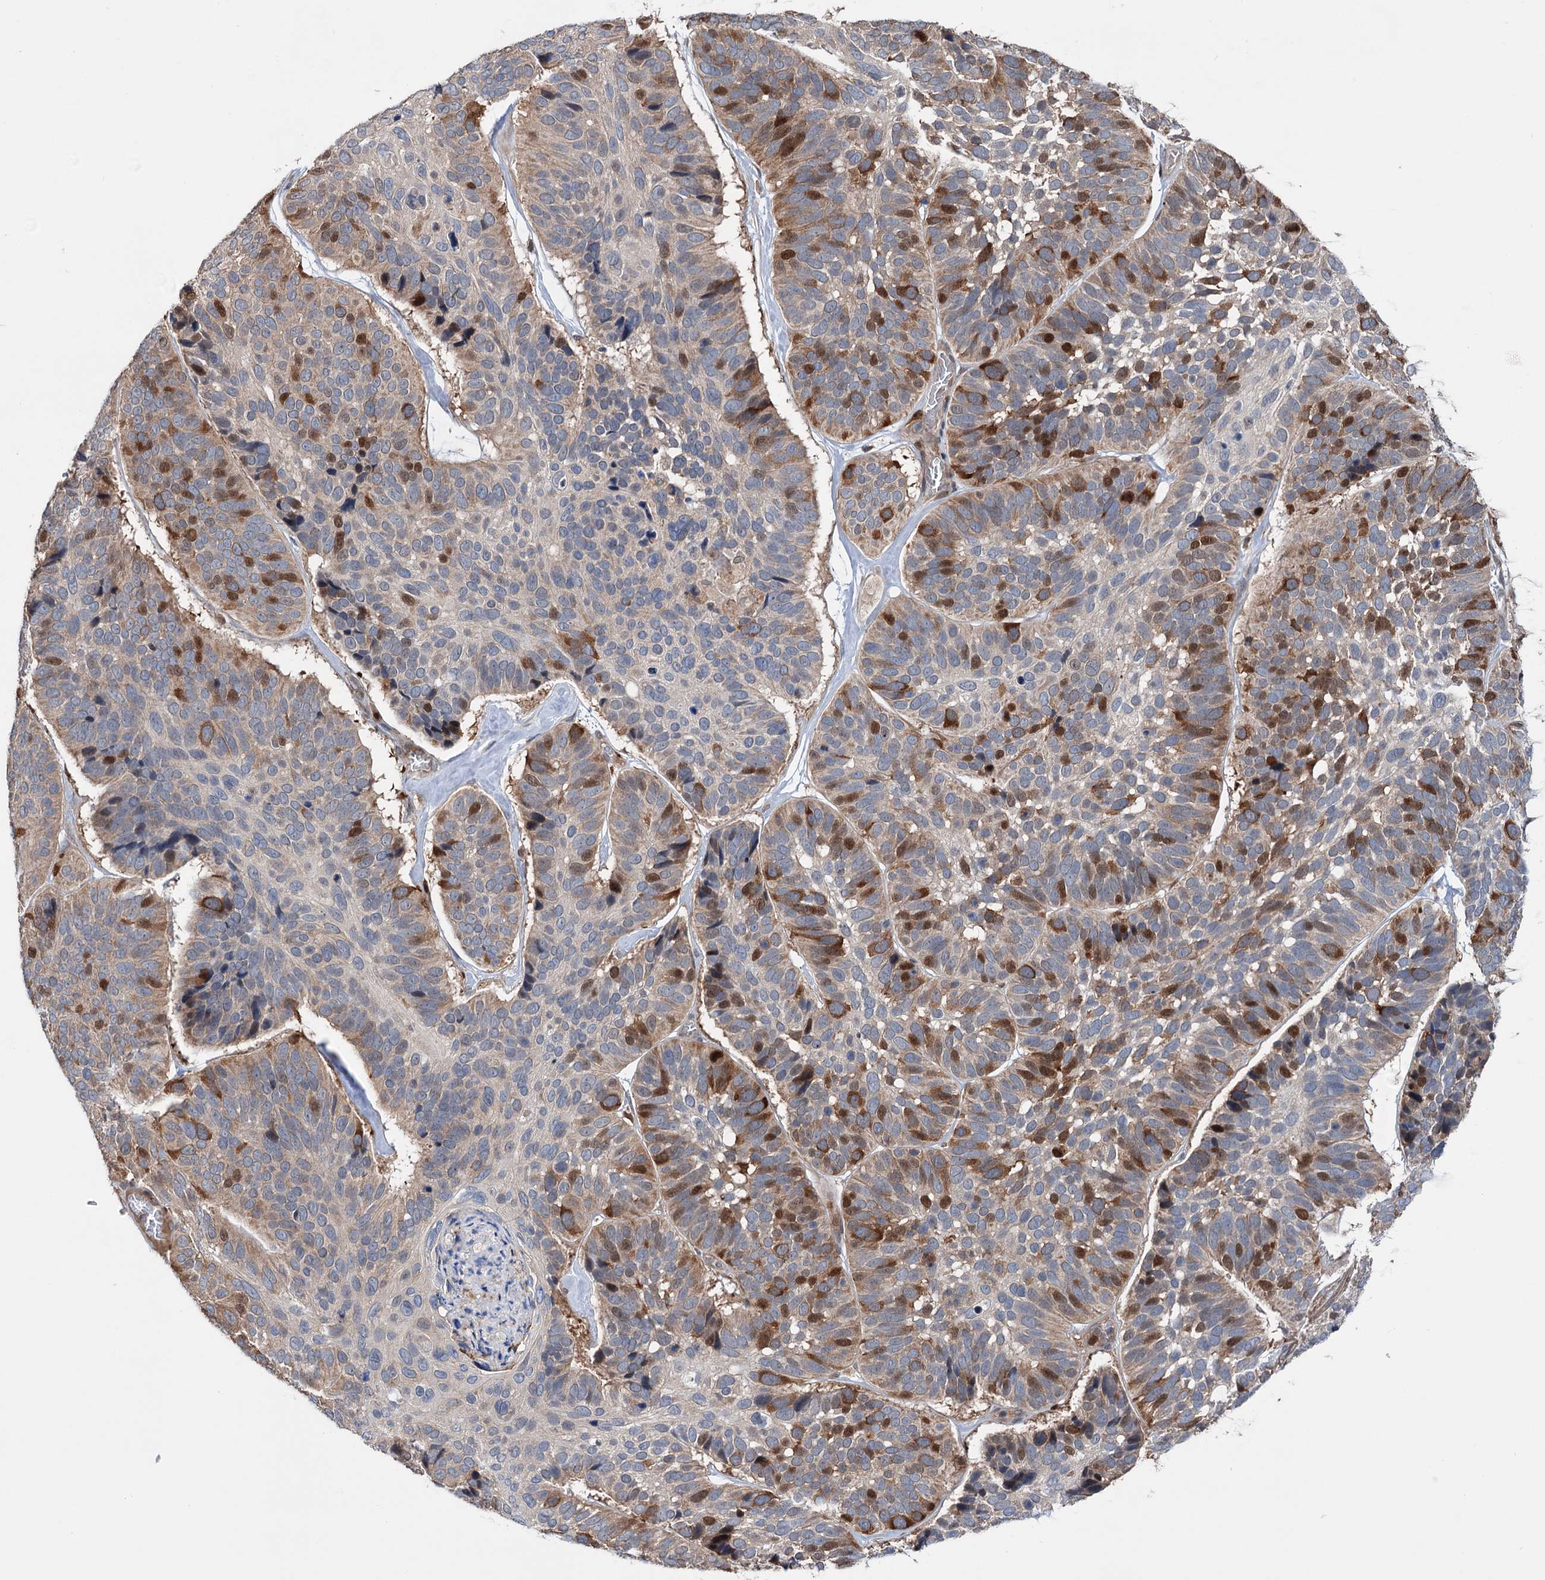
{"staining": {"intensity": "strong", "quantity": "<25%", "location": "cytoplasmic/membranous"}, "tissue": "skin cancer", "cell_type": "Tumor cells", "image_type": "cancer", "snomed": [{"axis": "morphology", "description": "Basal cell carcinoma"}, {"axis": "topography", "description": "Skin"}], "caption": "High-magnification brightfield microscopy of skin cancer stained with DAB (3,3'-diaminobenzidine) (brown) and counterstained with hematoxylin (blue). tumor cells exhibit strong cytoplasmic/membranous staining is appreciated in about<25% of cells. (DAB IHC, brown staining for protein, blue staining for nuclei).", "gene": "NCAPD2", "patient": {"sex": "male", "age": 62}}